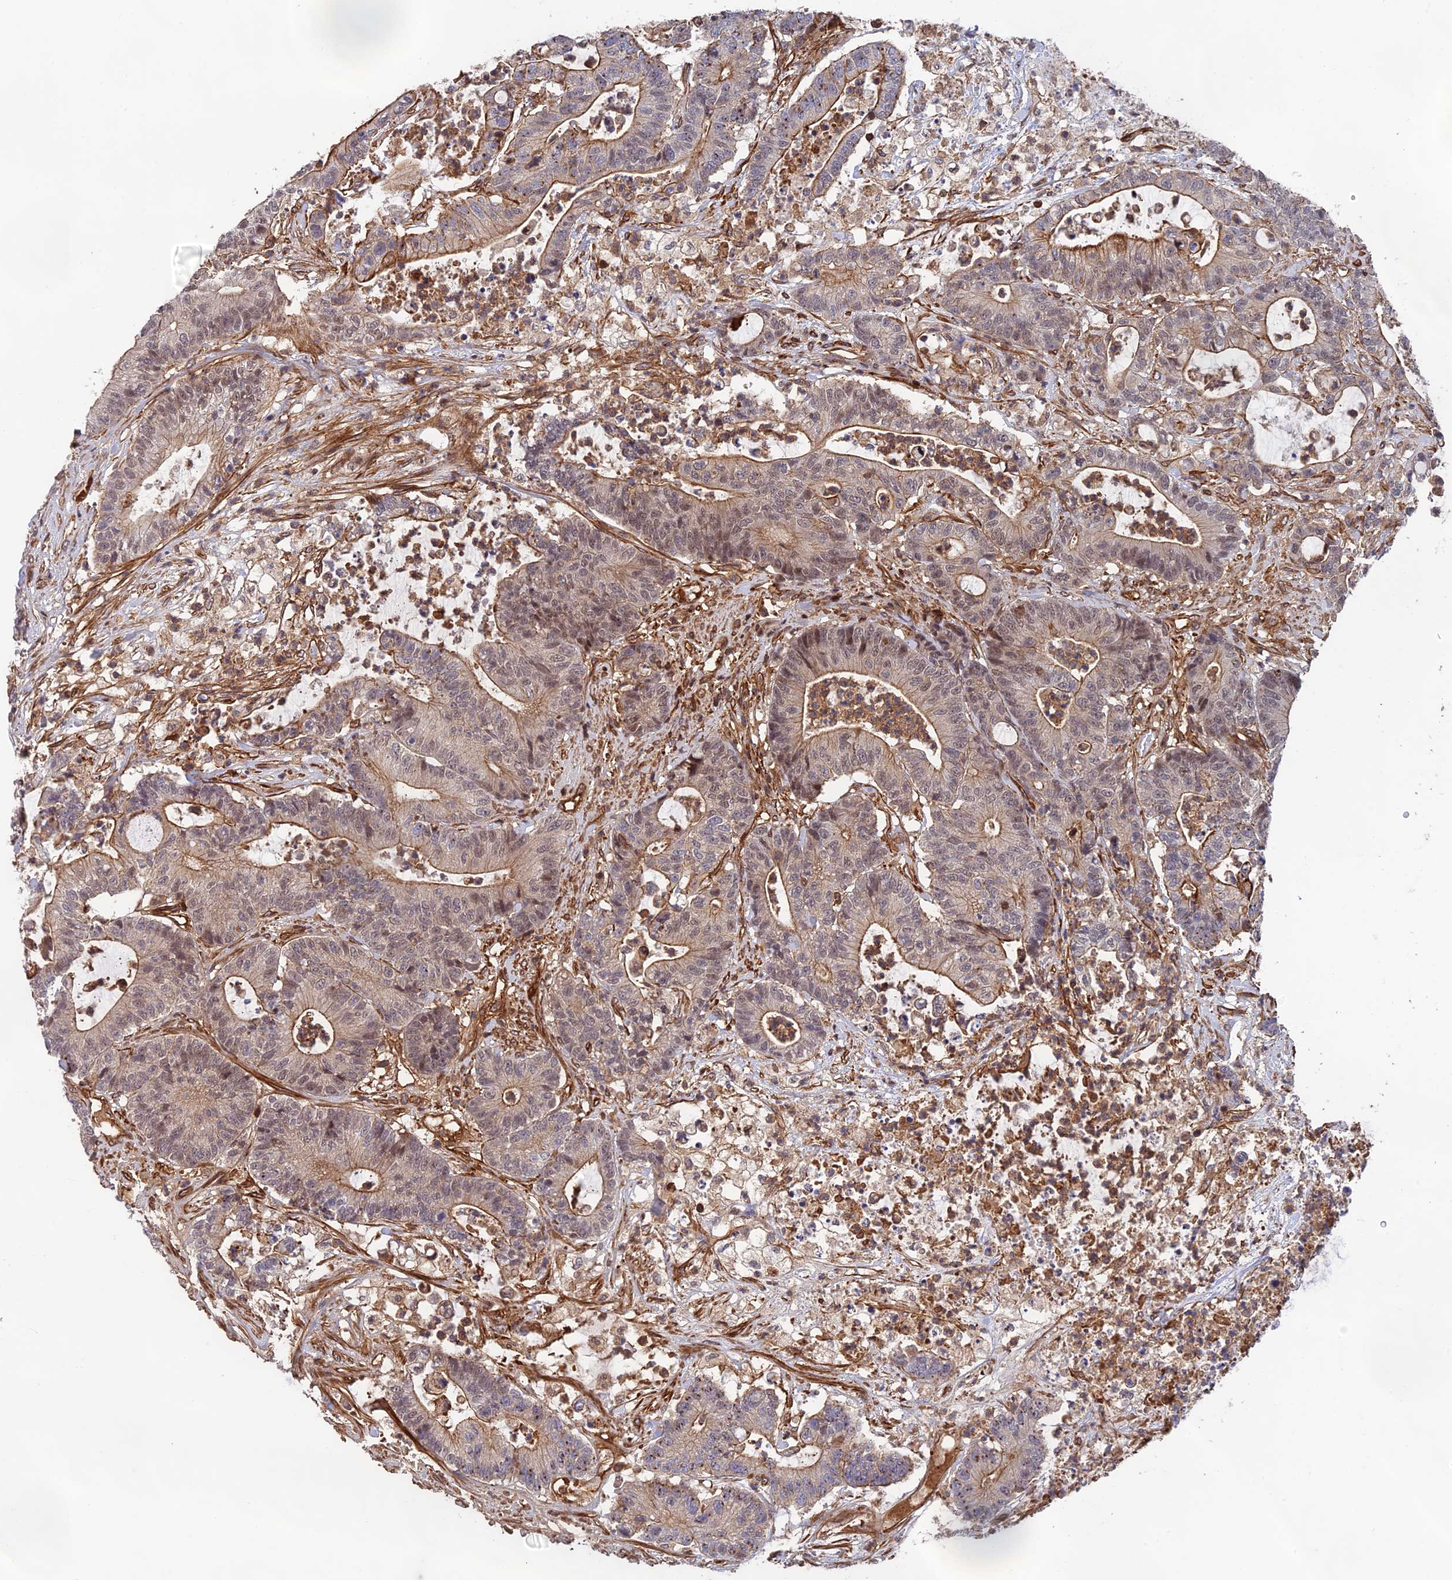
{"staining": {"intensity": "moderate", "quantity": "25%-75%", "location": "cytoplasmic/membranous,nuclear"}, "tissue": "colorectal cancer", "cell_type": "Tumor cells", "image_type": "cancer", "snomed": [{"axis": "morphology", "description": "Adenocarcinoma, NOS"}, {"axis": "topography", "description": "Colon"}], "caption": "Colorectal adenocarcinoma stained with DAB immunohistochemistry exhibits medium levels of moderate cytoplasmic/membranous and nuclear staining in about 25%-75% of tumor cells.", "gene": "OSBPL1A", "patient": {"sex": "female", "age": 84}}